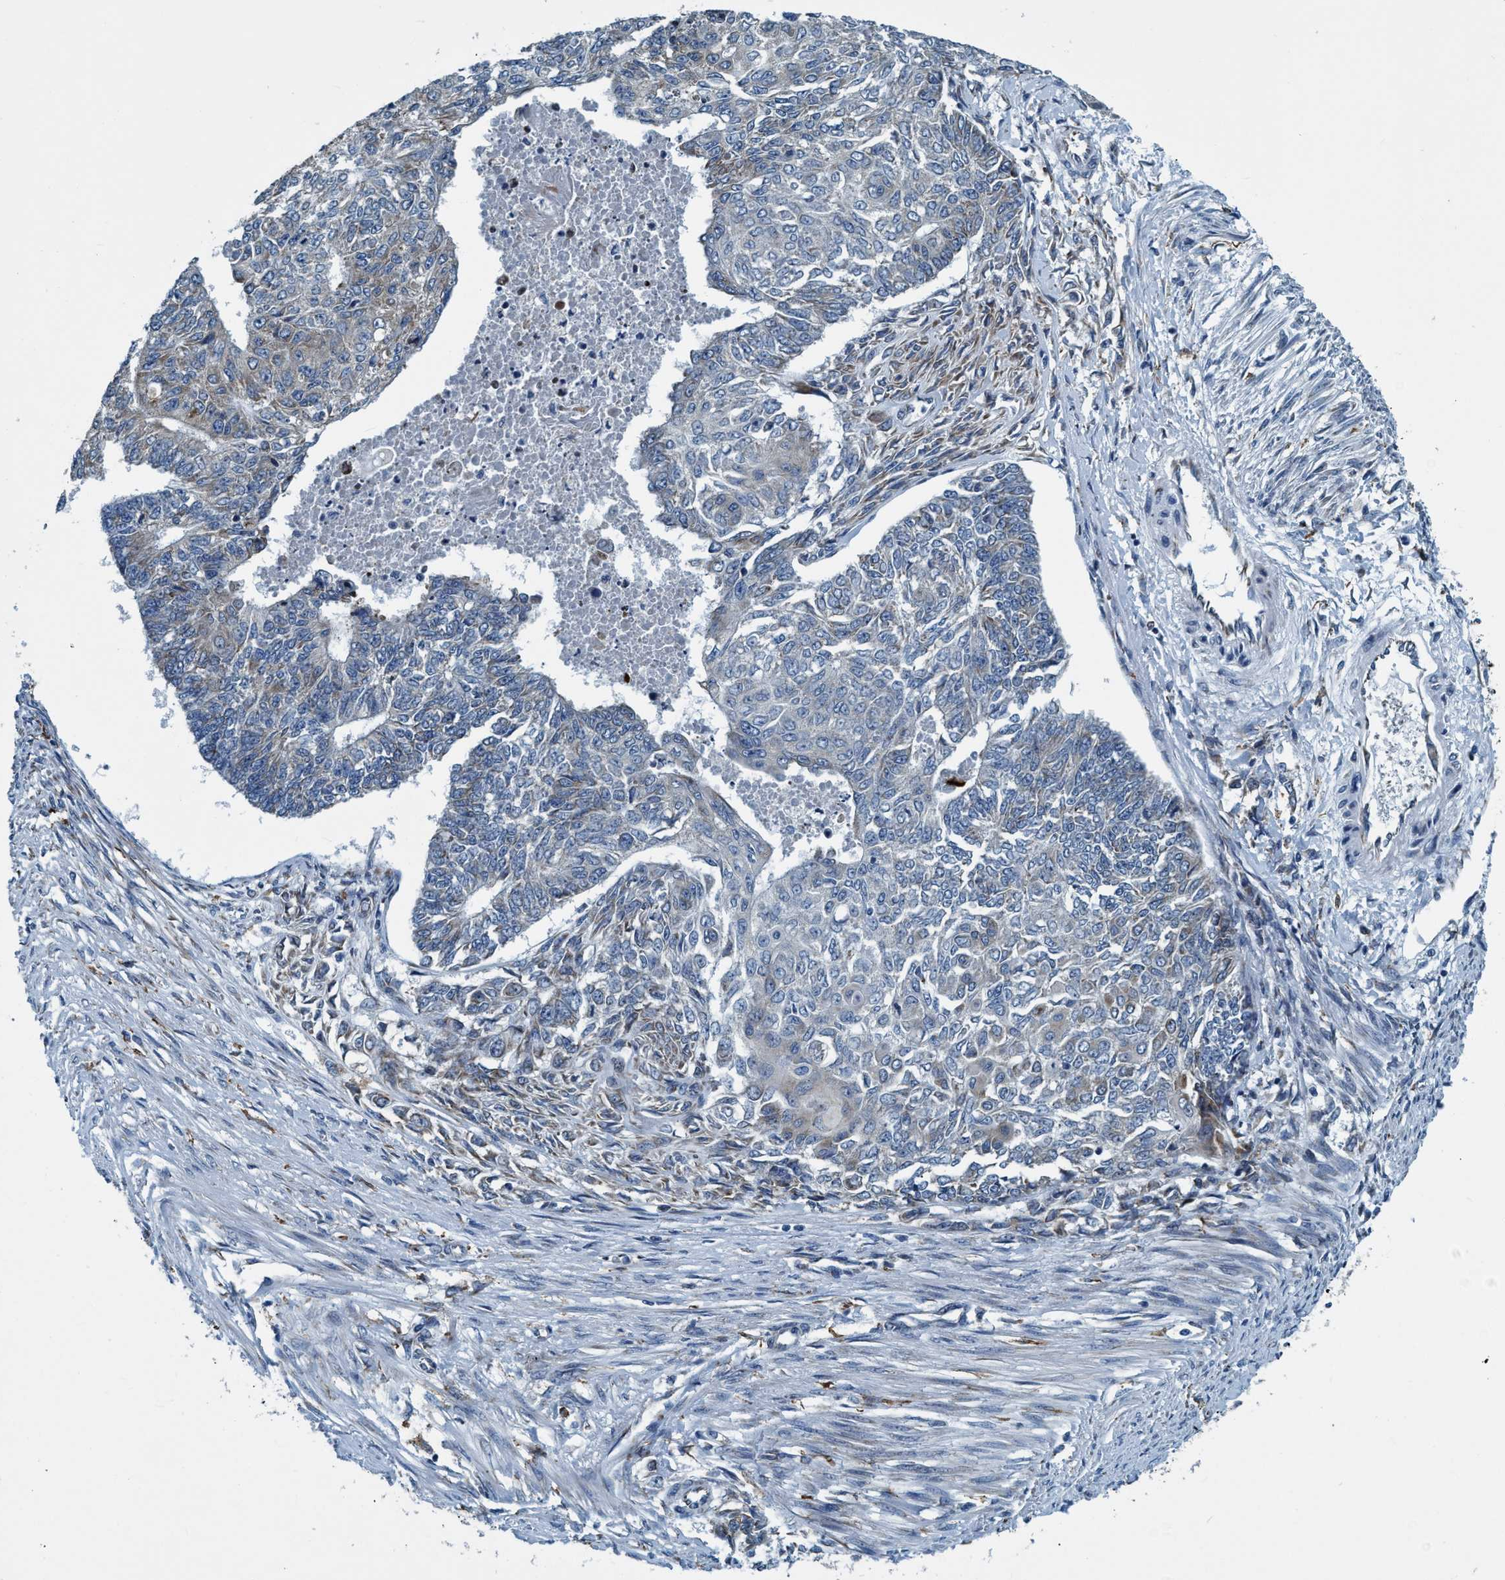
{"staining": {"intensity": "weak", "quantity": "<25%", "location": "cytoplasmic/membranous"}, "tissue": "endometrial cancer", "cell_type": "Tumor cells", "image_type": "cancer", "snomed": [{"axis": "morphology", "description": "Adenocarcinoma, NOS"}, {"axis": "topography", "description": "Endometrium"}], "caption": "Histopathology image shows no significant protein expression in tumor cells of endometrial cancer. Nuclei are stained in blue.", "gene": "ARMC9", "patient": {"sex": "female", "age": 32}}